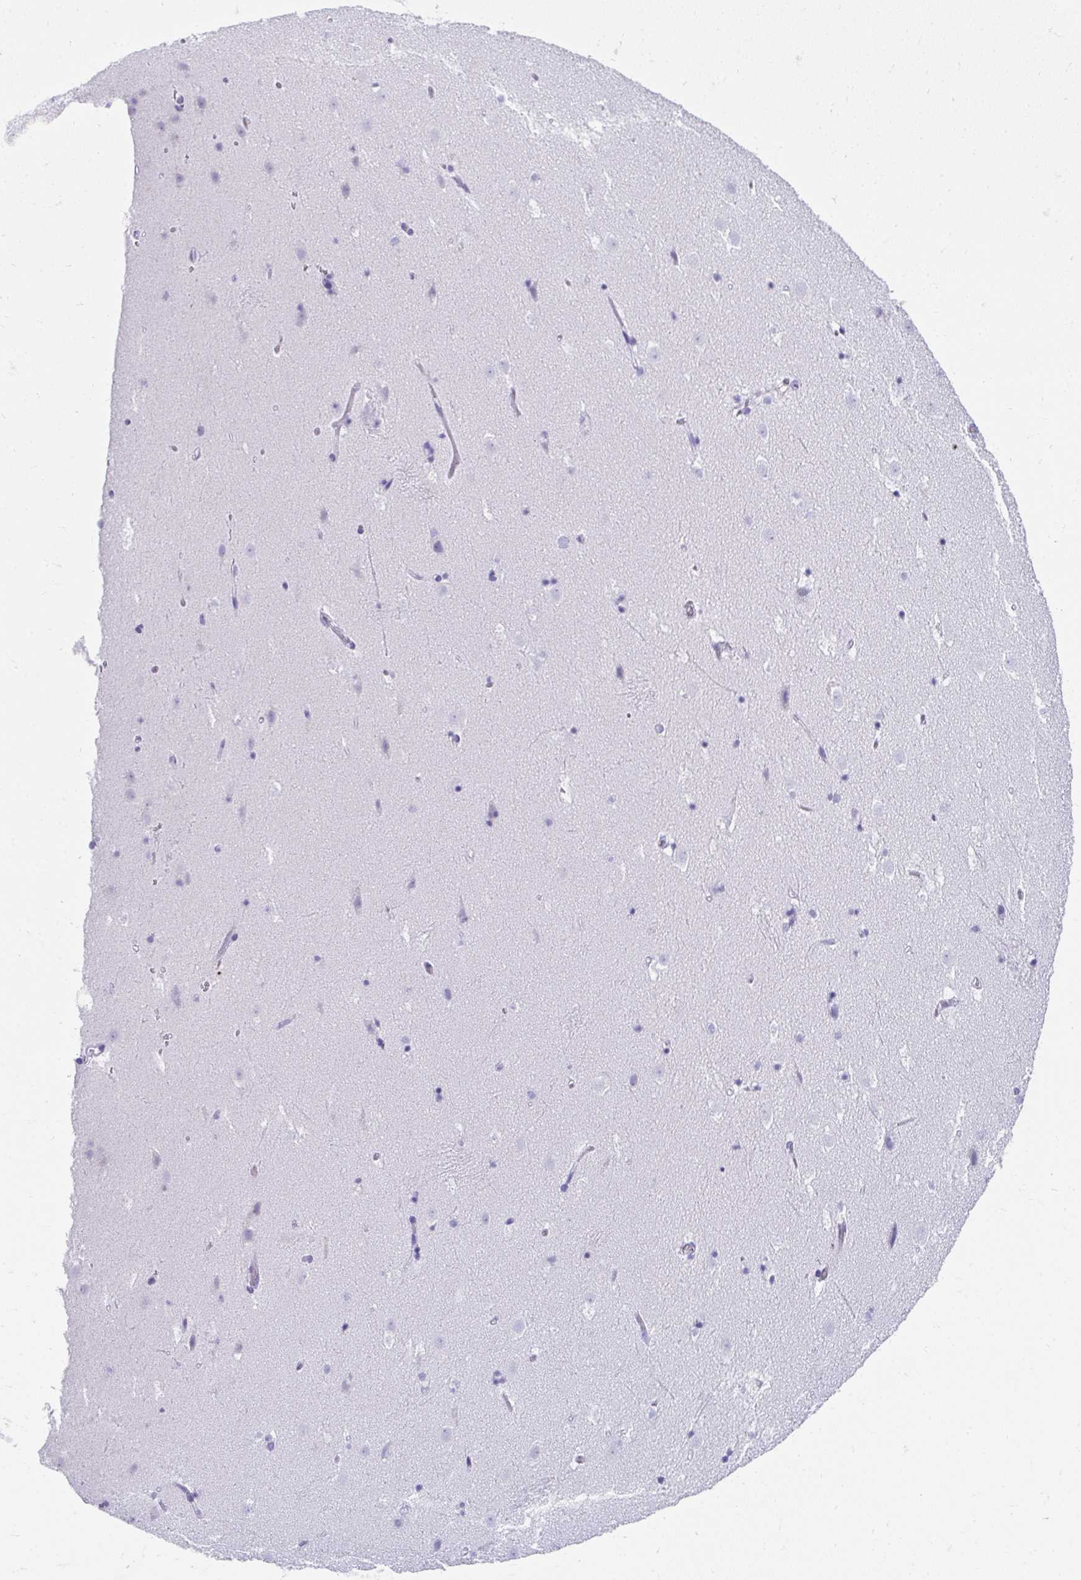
{"staining": {"intensity": "negative", "quantity": "none", "location": "none"}, "tissue": "caudate", "cell_type": "Glial cells", "image_type": "normal", "snomed": [{"axis": "morphology", "description": "Normal tissue, NOS"}, {"axis": "topography", "description": "Lateral ventricle wall"}], "caption": "IHC histopathology image of unremarkable caudate: caudate stained with DAB (3,3'-diaminobenzidine) reveals no significant protein staining in glial cells. (DAB (3,3'-diaminobenzidine) immunohistochemistry, high magnification).", "gene": "TNNT1", "patient": {"sex": "male", "age": 37}}